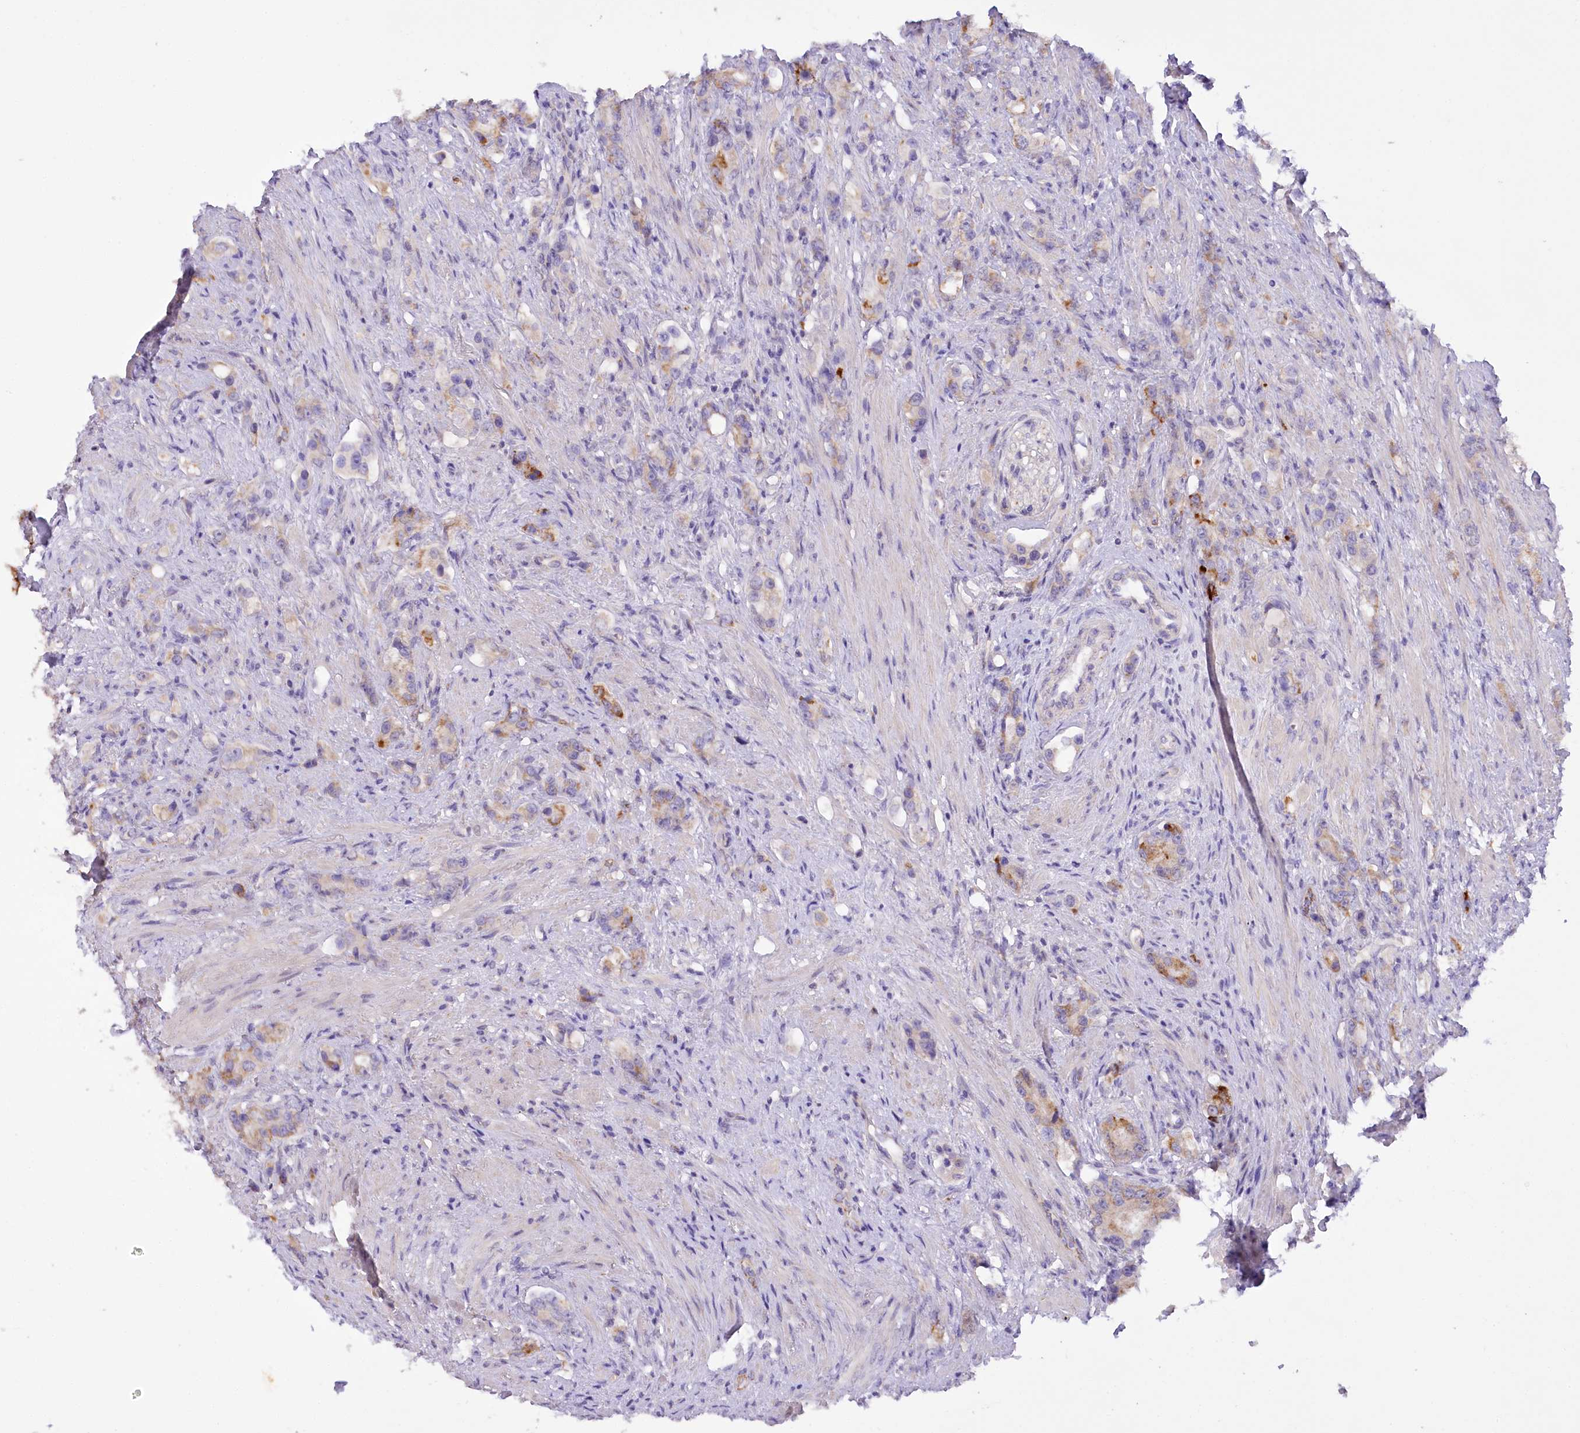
{"staining": {"intensity": "strong", "quantity": "<25%", "location": "cytoplasmic/membranous"}, "tissue": "prostate cancer", "cell_type": "Tumor cells", "image_type": "cancer", "snomed": [{"axis": "morphology", "description": "Adenocarcinoma, High grade"}, {"axis": "topography", "description": "Prostate"}], "caption": "This image reveals immunohistochemistry (IHC) staining of prostate cancer, with medium strong cytoplasmic/membranous positivity in approximately <25% of tumor cells.", "gene": "DCUN1D1", "patient": {"sex": "male", "age": 63}}